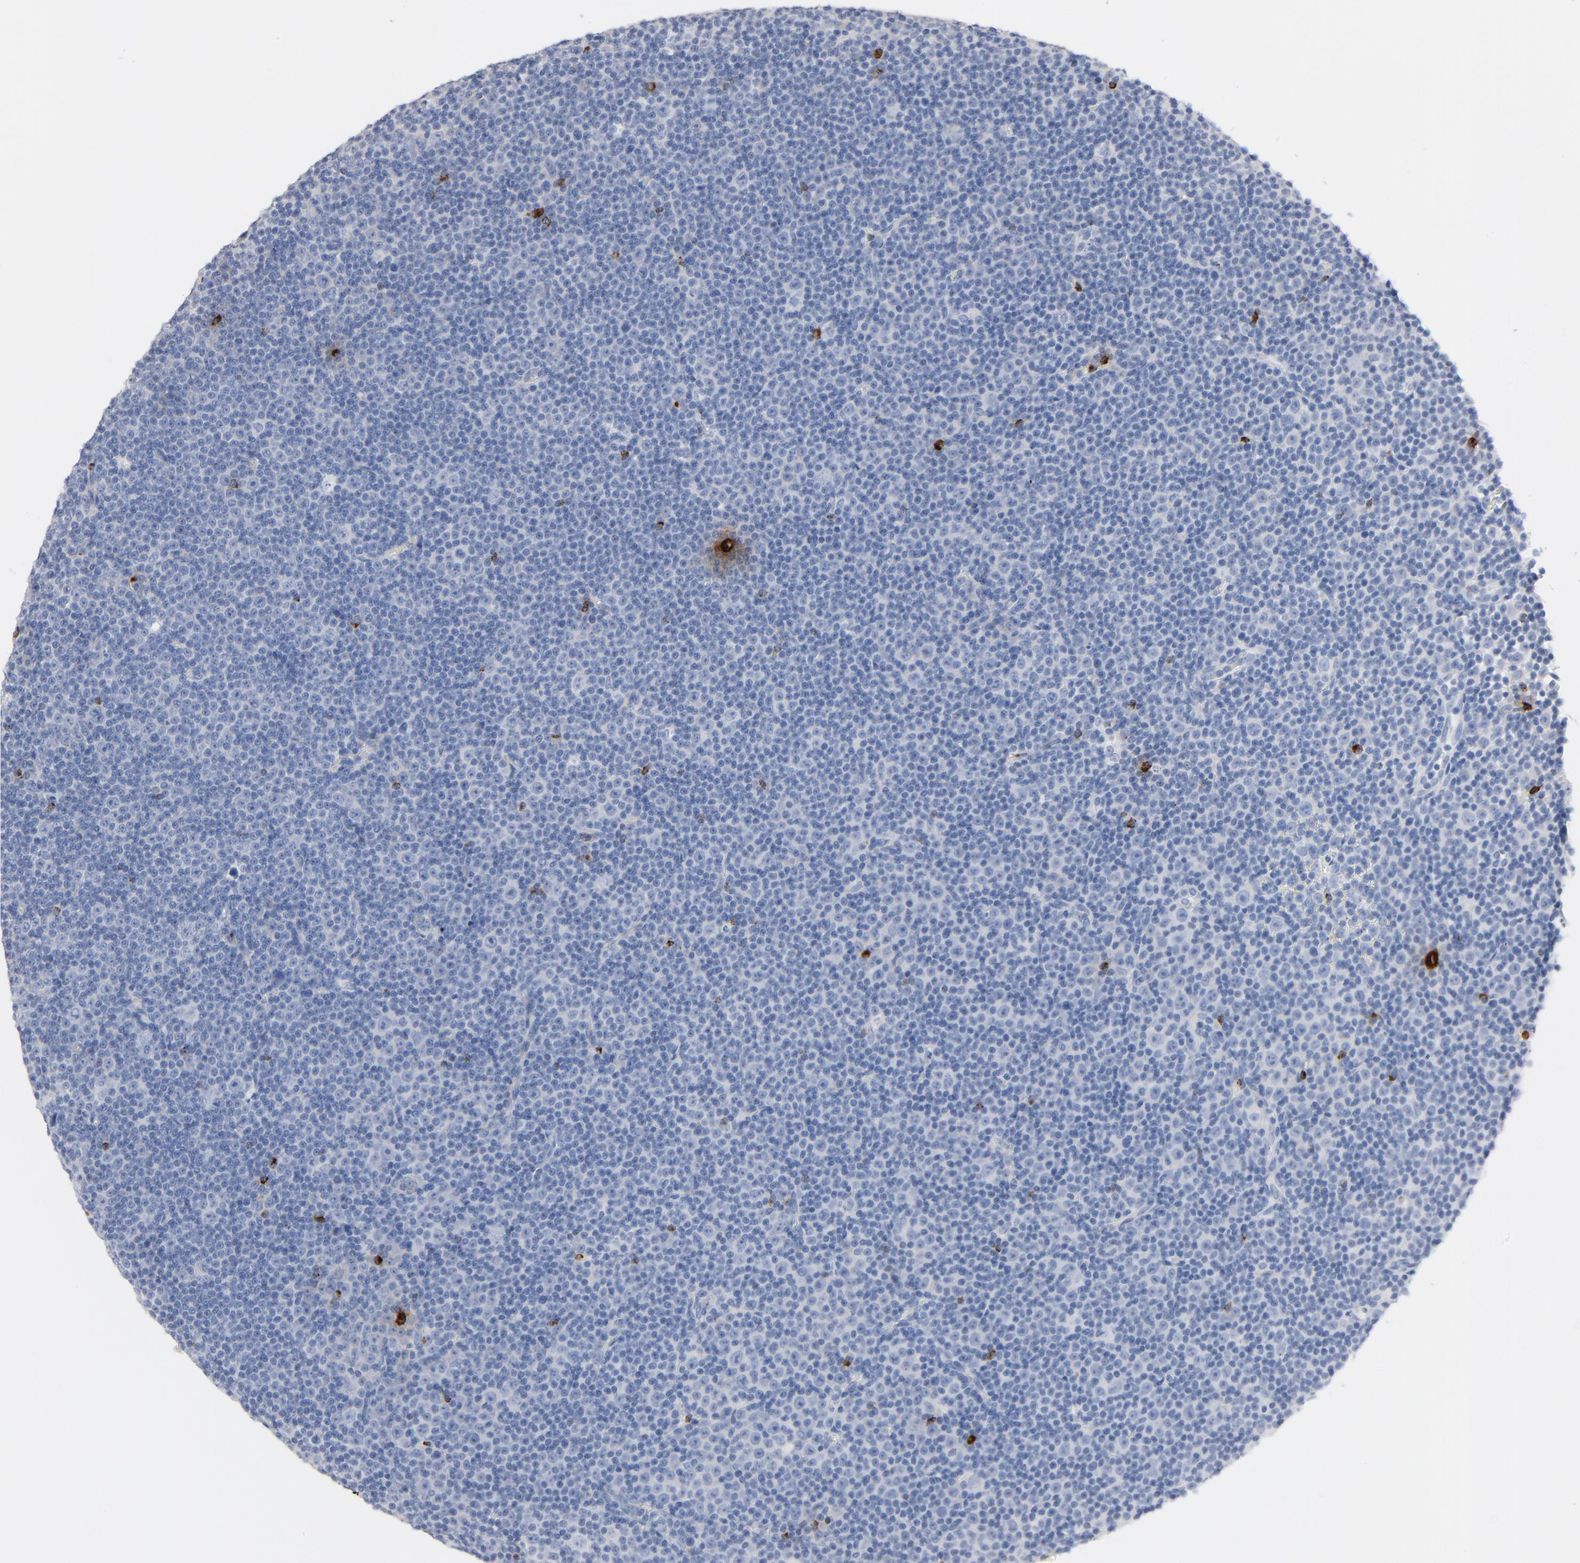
{"staining": {"intensity": "negative", "quantity": "none", "location": "none"}, "tissue": "lymphoma", "cell_type": "Tumor cells", "image_type": "cancer", "snomed": [{"axis": "morphology", "description": "Malignant lymphoma, non-Hodgkin's type, Low grade"}, {"axis": "topography", "description": "Spleen"}], "caption": "An immunohistochemistry (IHC) photomicrograph of malignant lymphoma, non-Hodgkin's type (low-grade) is shown. There is no staining in tumor cells of malignant lymphoma, non-Hodgkin's type (low-grade).", "gene": "GZMB", "patient": {"sex": "male", "age": 60}}